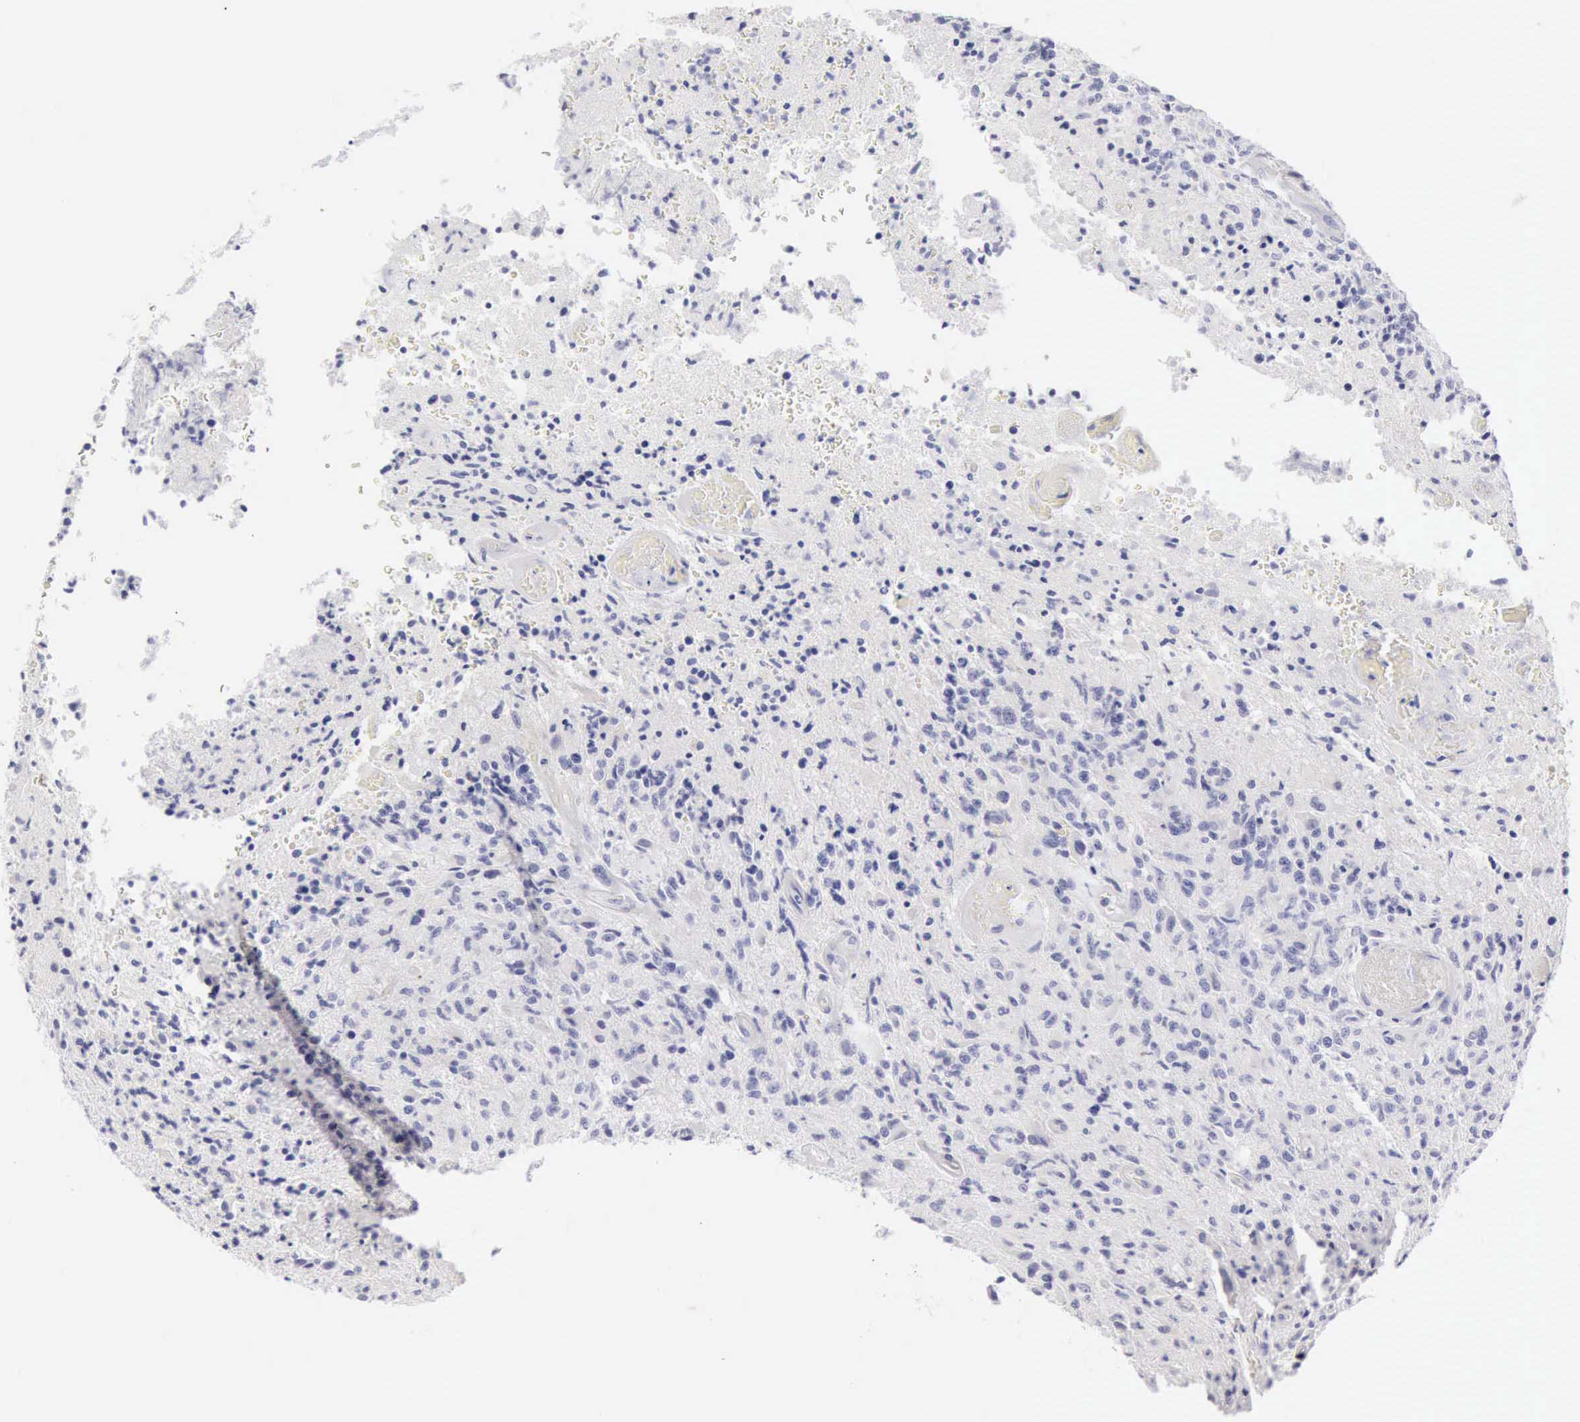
{"staining": {"intensity": "negative", "quantity": "none", "location": "none"}, "tissue": "glioma", "cell_type": "Tumor cells", "image_type": "cancer", "snomed": [{"axis": "morphology", "description": "Glioma, malignant, High grade"}, {"axis": "topography", "description": "Brain"}], "caption": "Immunohistochemical staining of human glioma displays no significant staining in tumor cells.", "gene": "KRT10", "patient": {"sex": "male", "age": 36}}